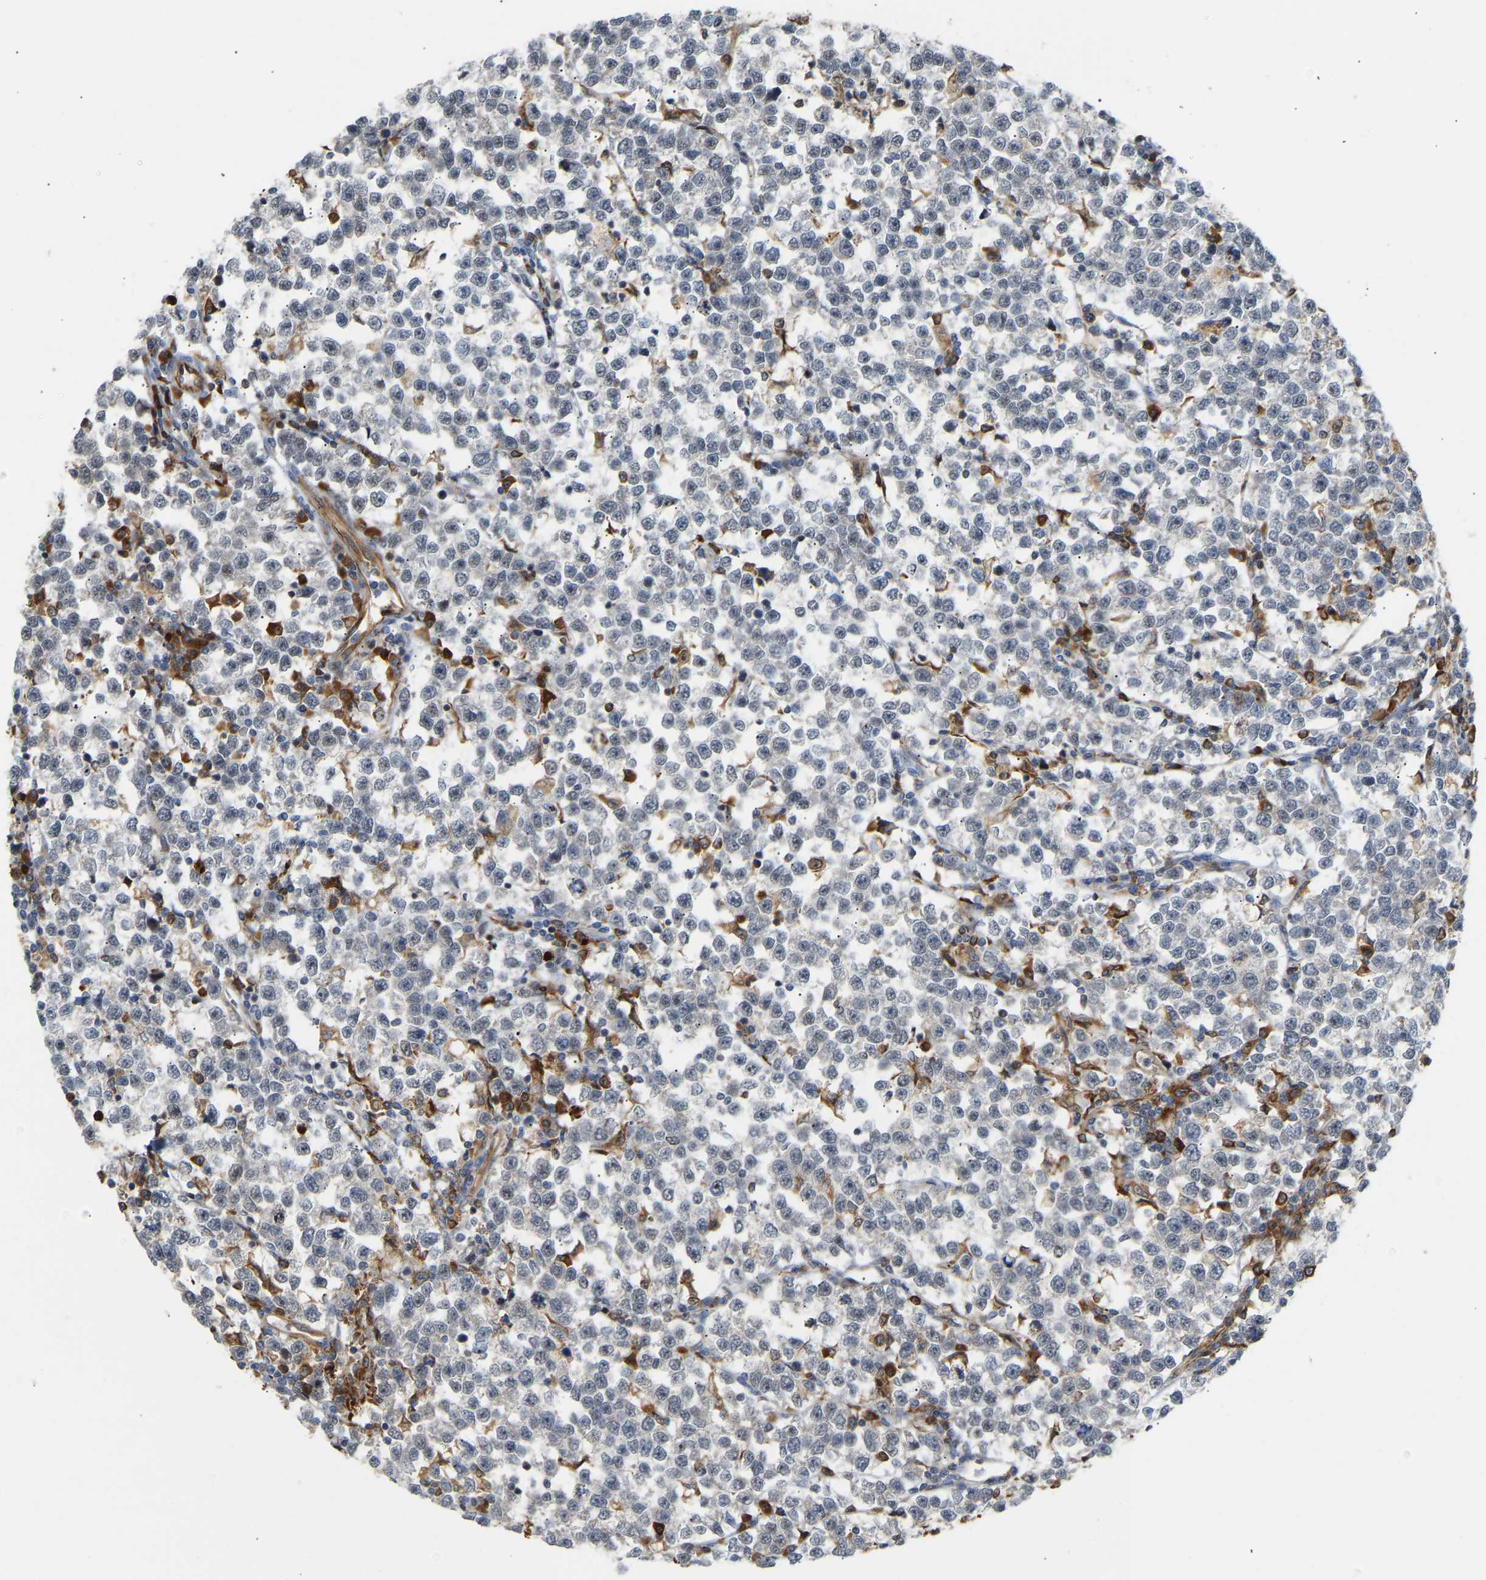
{"staining": {"intensity": "negative", "quantity": "none", "location": "none"}, "tissue": "testis cancer", "cell_type": "Tumor cells", "image_type": "cancer", "snomed": [{"axis": "morphology", "description": "Normal tissue, NOS"}, {"axis": "morphology", "description": "Seminoma, NOS"}, {"axis": "topography", "description": "Testis"}], "caption": "A high-resolution photomicrograph shows IHC staining of testis seminoma, which exhibits no significant positivity in tumor cells.", "gene": "PLCG2", "patient": {"sex": "male", "age": 43}}